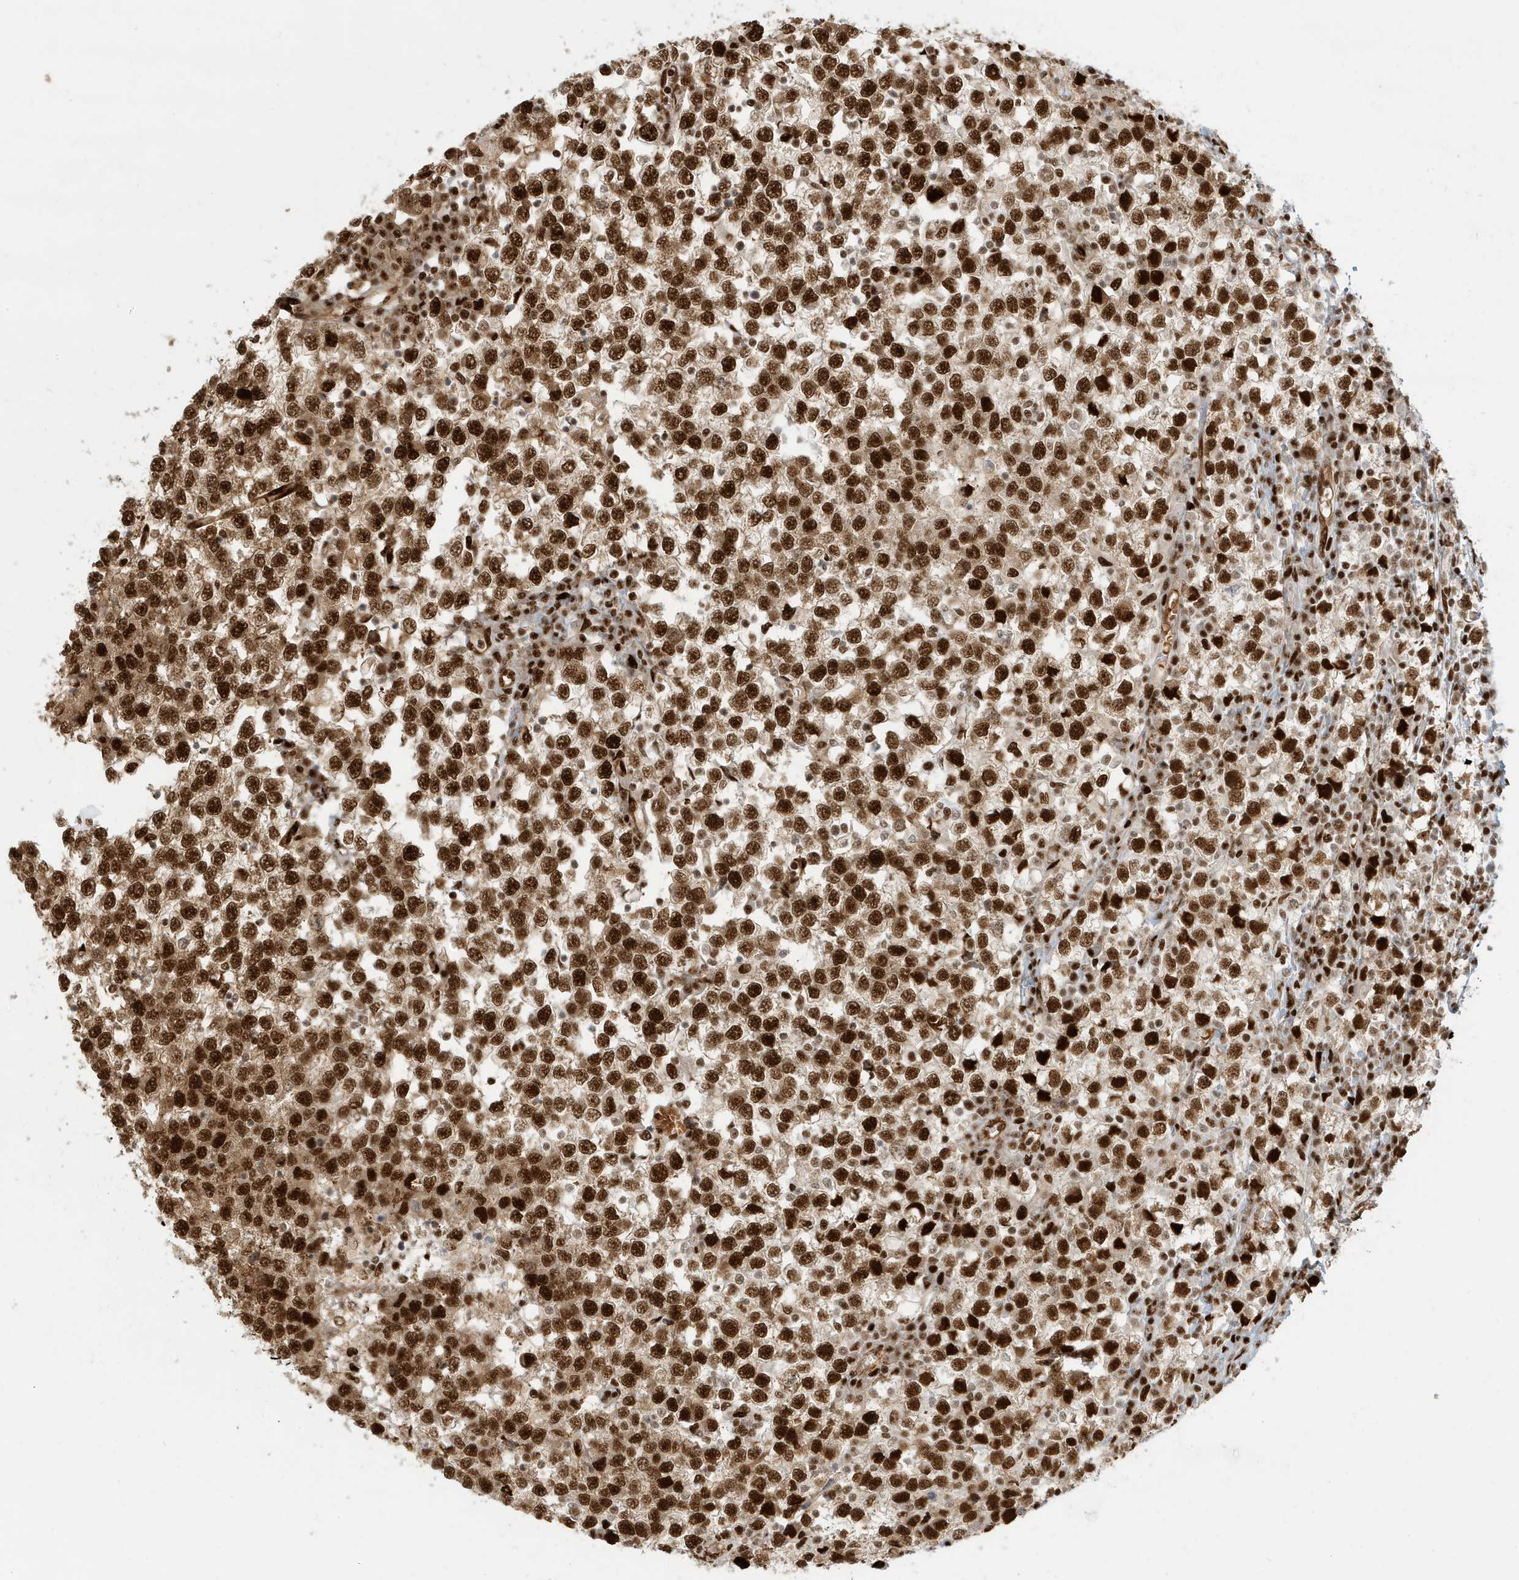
{"staining": {"intensity": "strong", "quantity": ">75%", "location": "nuclear"}, "tissue": "testis cancer", "cell_type": "Tumor cells", "image_type": "cancer", "snomed": [{"axis": "morphology", "description": "Seminoma, NOS"}, {"axis": "topography", "description": "Testis"}], "caption": "Strong nuclear protein staining is appreciated in about >75% of tumor cells in testis cancer (seminoma).", "gene": "CKS2", "patient": {"sex": "male", "age": 65}}